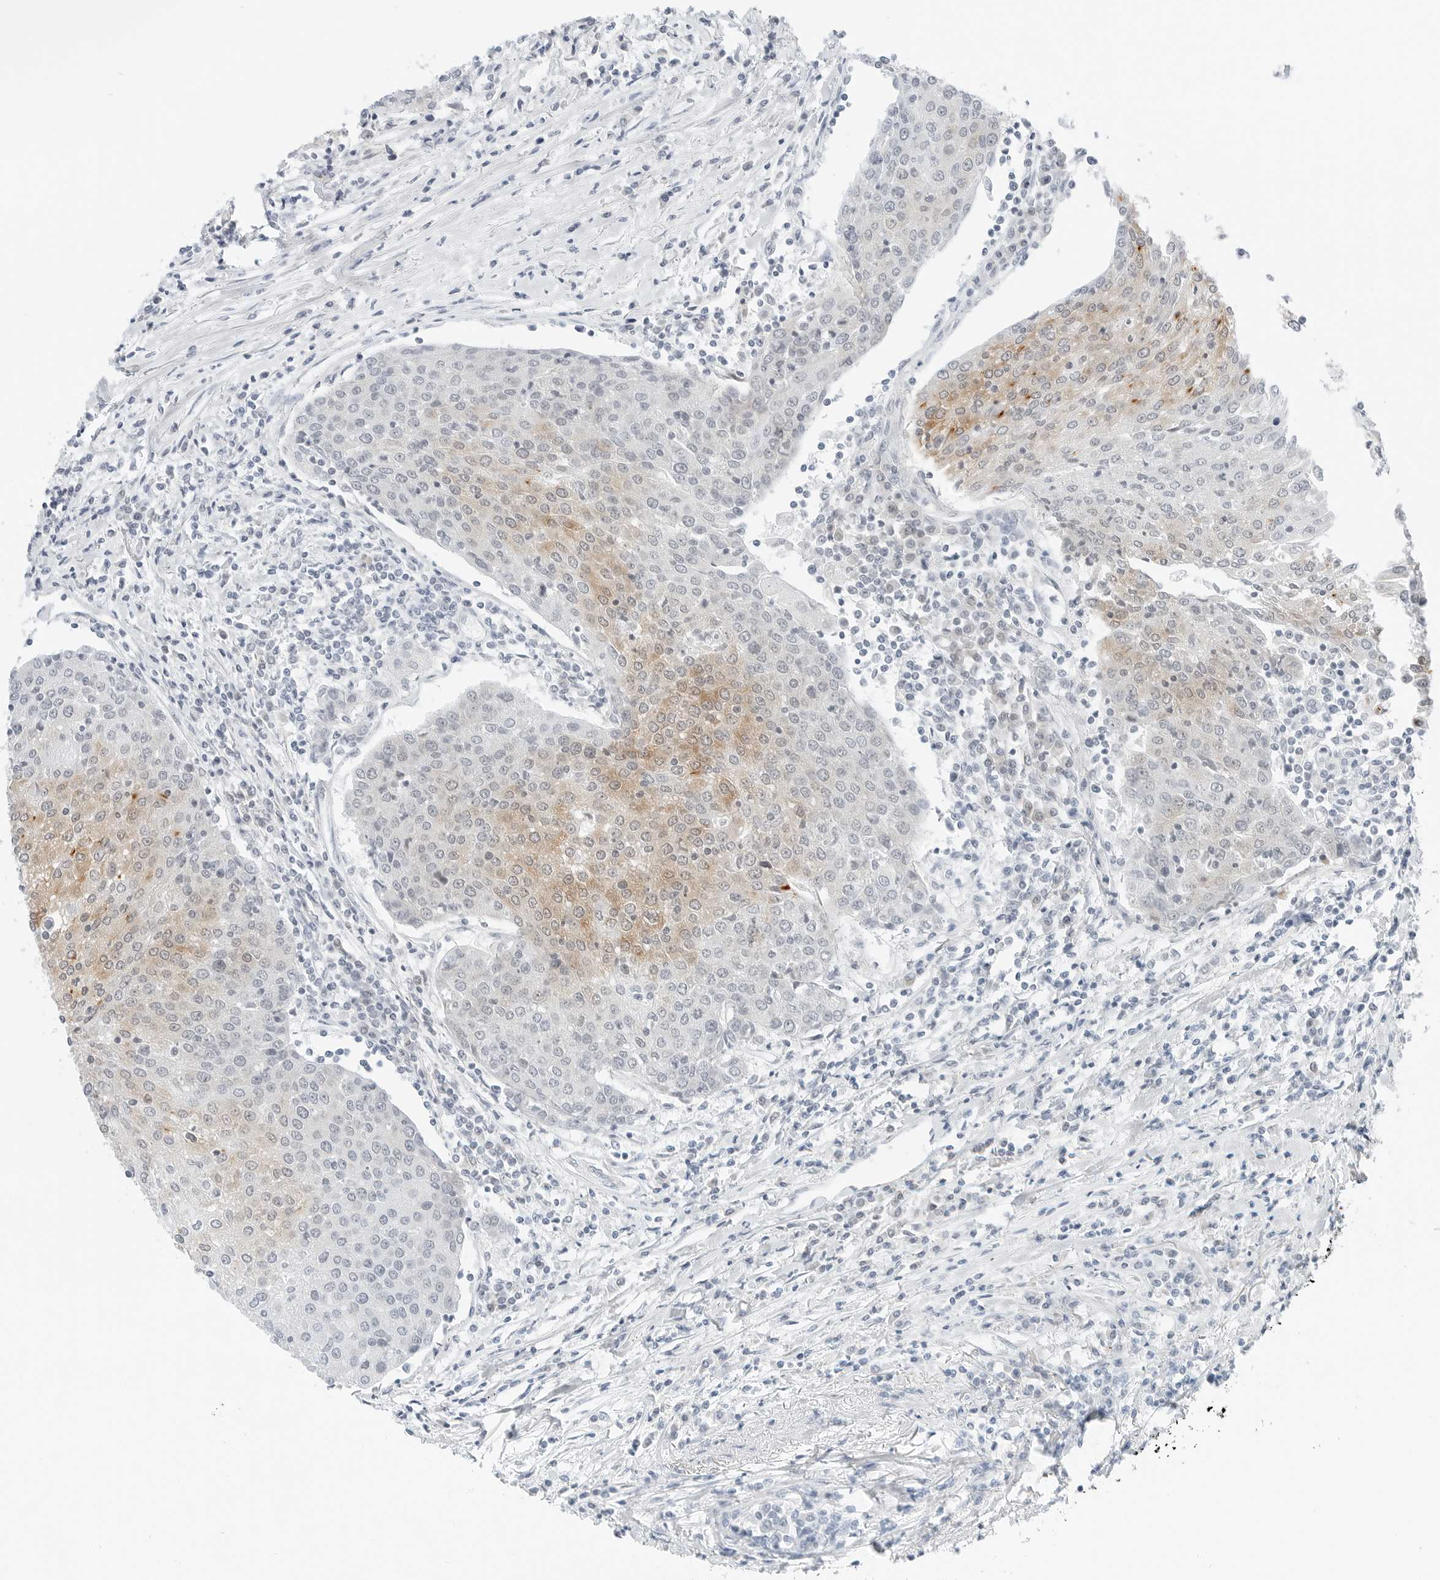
{"staining": {"intensity": "weak", "quantity": "25%-75%", "location": "cytoplasmic/membranous"}, "tissue": "urothelial cancer", "cell_type": "Tumor cells", "image_type": "cancer", "snomed": [{"axis": "morphology", "description": "Urothelial carcinoma, High grade"}, {"axis": "topography", "description": "Urinary bladder"}], "caption": "Approximately 25%-75% of tumor cells in high-grade urothelial carcinoma reveal weak cytoplasmic/membranous protein staining as visualized by brown immunohistochemical staining.", "gene": "CCSAP", "patient": {"sex": "female", "age": 85}}